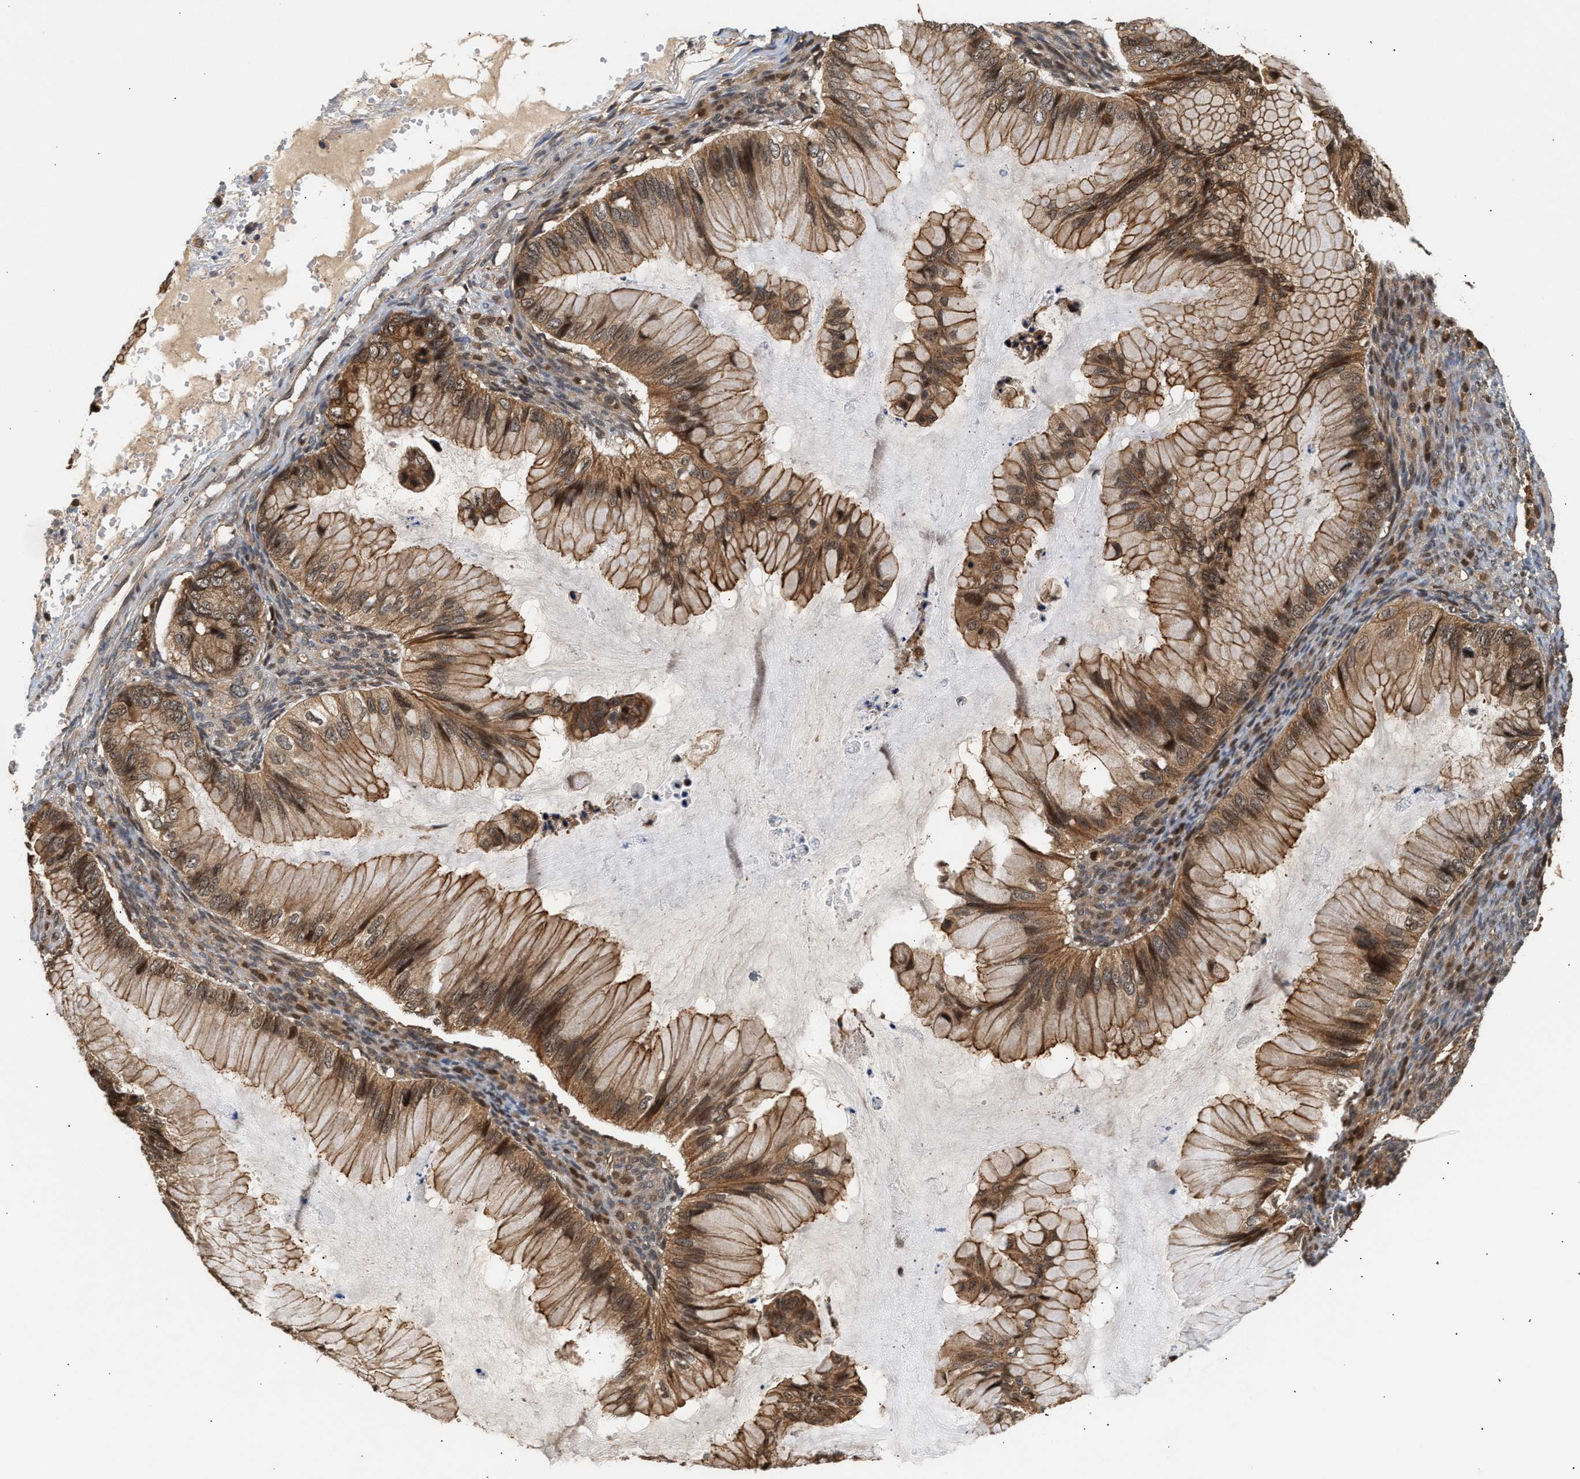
{"staining": {"intensity": "moderate", "quantity": ">75%", "location": "cytoplasmic/membranous,nuclear"}, "tissue": "ovarian cancer", "cell_type": "Tumor cells", "image_type": "cancer", "snomed": [{"axis": "morphology", "description": "Cystadenocarcinoma, mucinous, NOS"}, {"axis": "topography", "description": "Ovary"}], "caption": "This photomicrograph exhibits ovarian cancer stained with immunohistochemistry (IHC) to label a protein in brown. The cytoplasmic/membranous and nuclear of tumor cells show moderate positivity for the protein. Nuclei are counter-stained blue.", "gene": "ABHD5", "patient": {"sex": "female", "age": 36}}